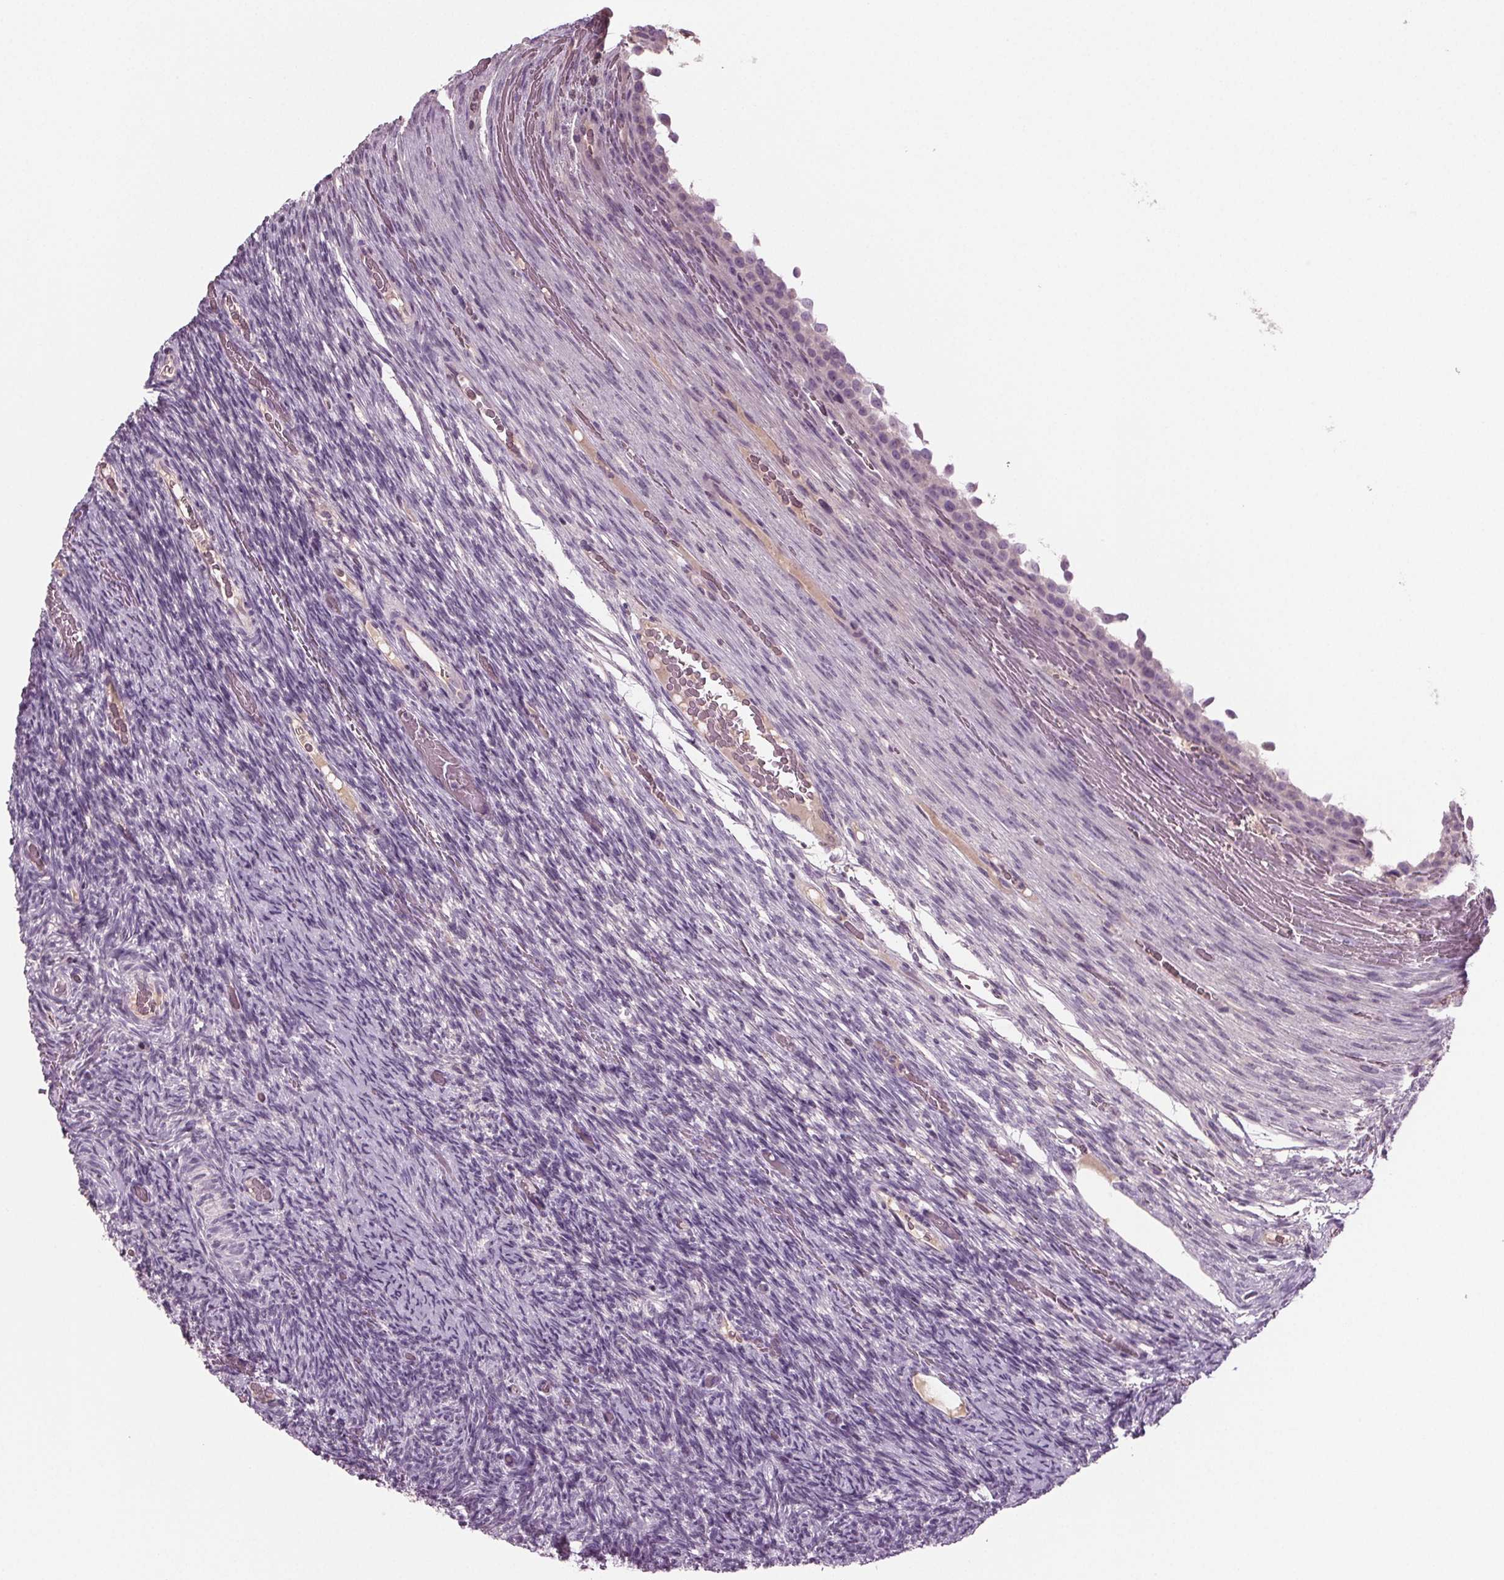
{"staining": {"intensity": "negative", "quantity": "none", "location": "none"}, "tissue": "ovary", "cell_type": "Follicle cells", "image_type": "normal", "snomed": [{"axis": "morphology", "description": "Normal tissue, NOS"}, {"axis": "topography", "description": "Ovary"}], "caption": "High power microscopy image of an immunohistochemistry (IHC) histopathology image of normal ovary, revealing no significant expression in follicle cells. (DAB immunohistochemistry, high magnification).", "gene": "BHLHE22", "patient": {"sex": "female", "age": 34}}